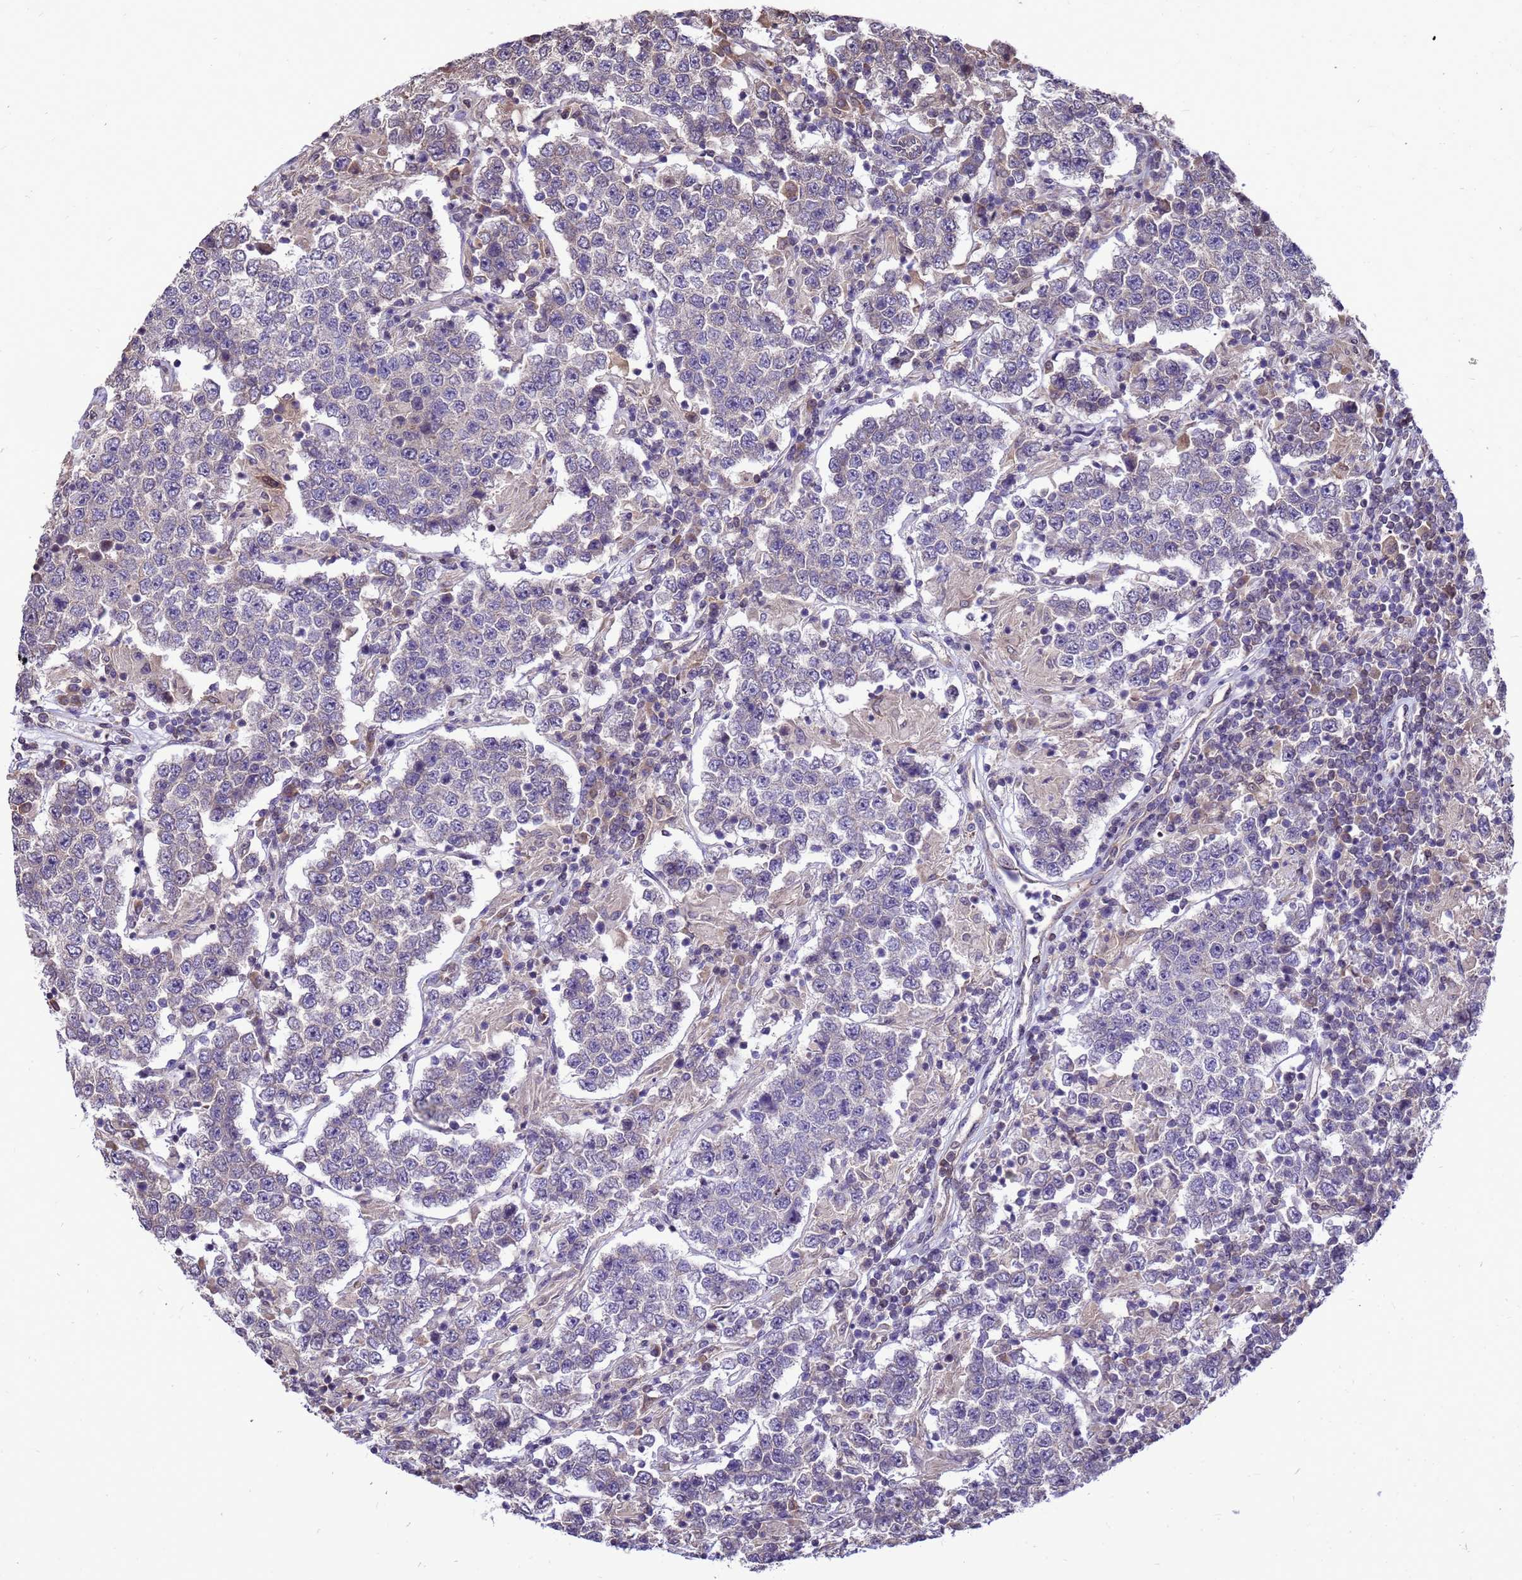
{"staining": {"intensity": "negative", "quantity": "none", "location": "none"}, "tissue": "testis cancer", "cell_type": "Tumor cells", "image_type": "cancer", "snomed": [{"axis": "morphology", "description": "Normal tissue, NOS"}, {"axis": "morphology", "description": "Urothelial carcinoma, High grade"}, {"axis": "morphology", "description": "Seminoma, NOS"}, {"axis": "morphology", "description": "Carcinoma, Embryonal, NOS"}, {"axis": "topography", "description": "Urinary bladder"}, {"axis": "topography", "description": "Testis"}], "caption": "Protein analysis of testis cancer reveals no significant positivity in tumor cells.", "gene": "CMC4", "patient": {"sex": "male", "age": 41}}